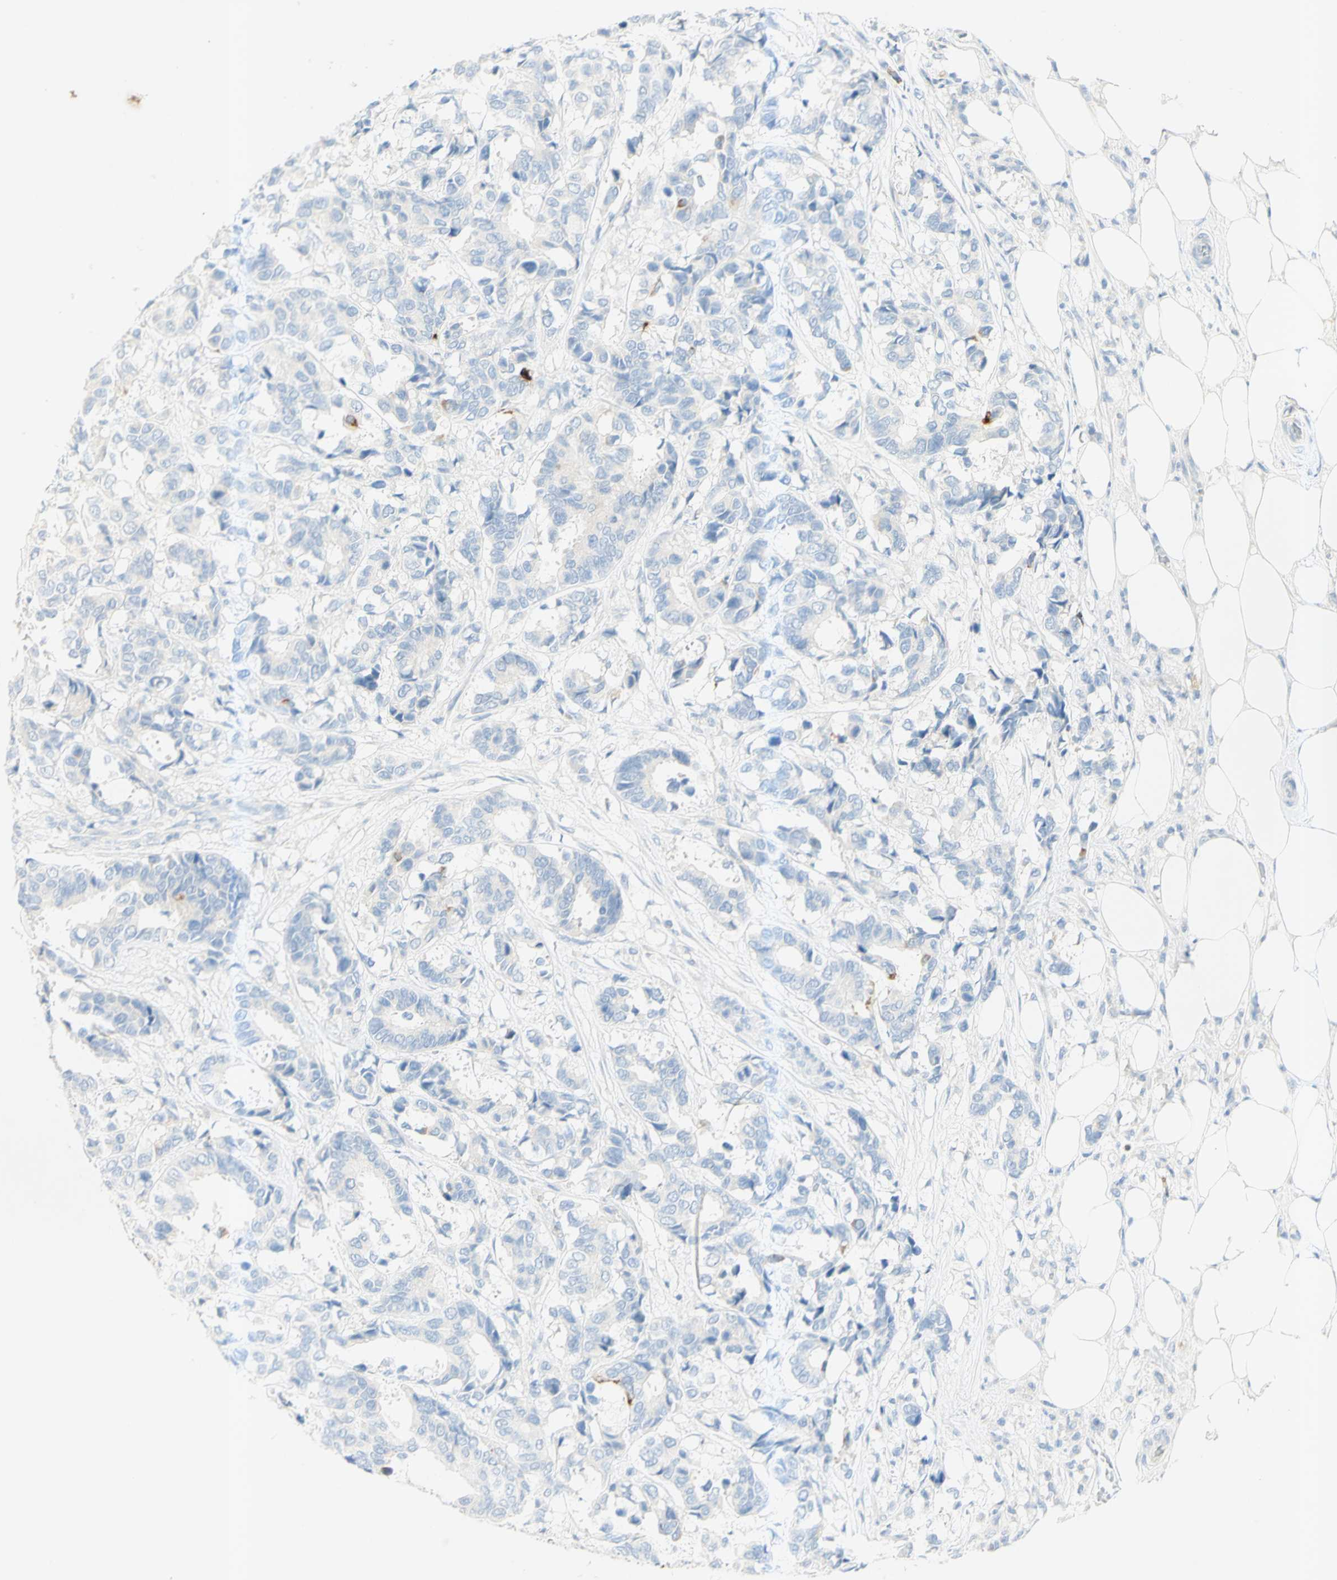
{"staining": {"intensity": "negative", "quantity": "none", "location": "none"}, "tissue": "breast cancer", "cell_type": "Tumor cells", "image_type": "cancer", "snomed": [{"axis": "morphology", "description": "Duct carcinoma"}, {"axis": "topography", "description": "Breast"}], "caption": "Tumor cells are negative for brown protein staining in breast cancer. (IHC, brightfield microscopy, high magnification).", "gene": "GDF15", "patient": {"sex": "female", "age": 87}}